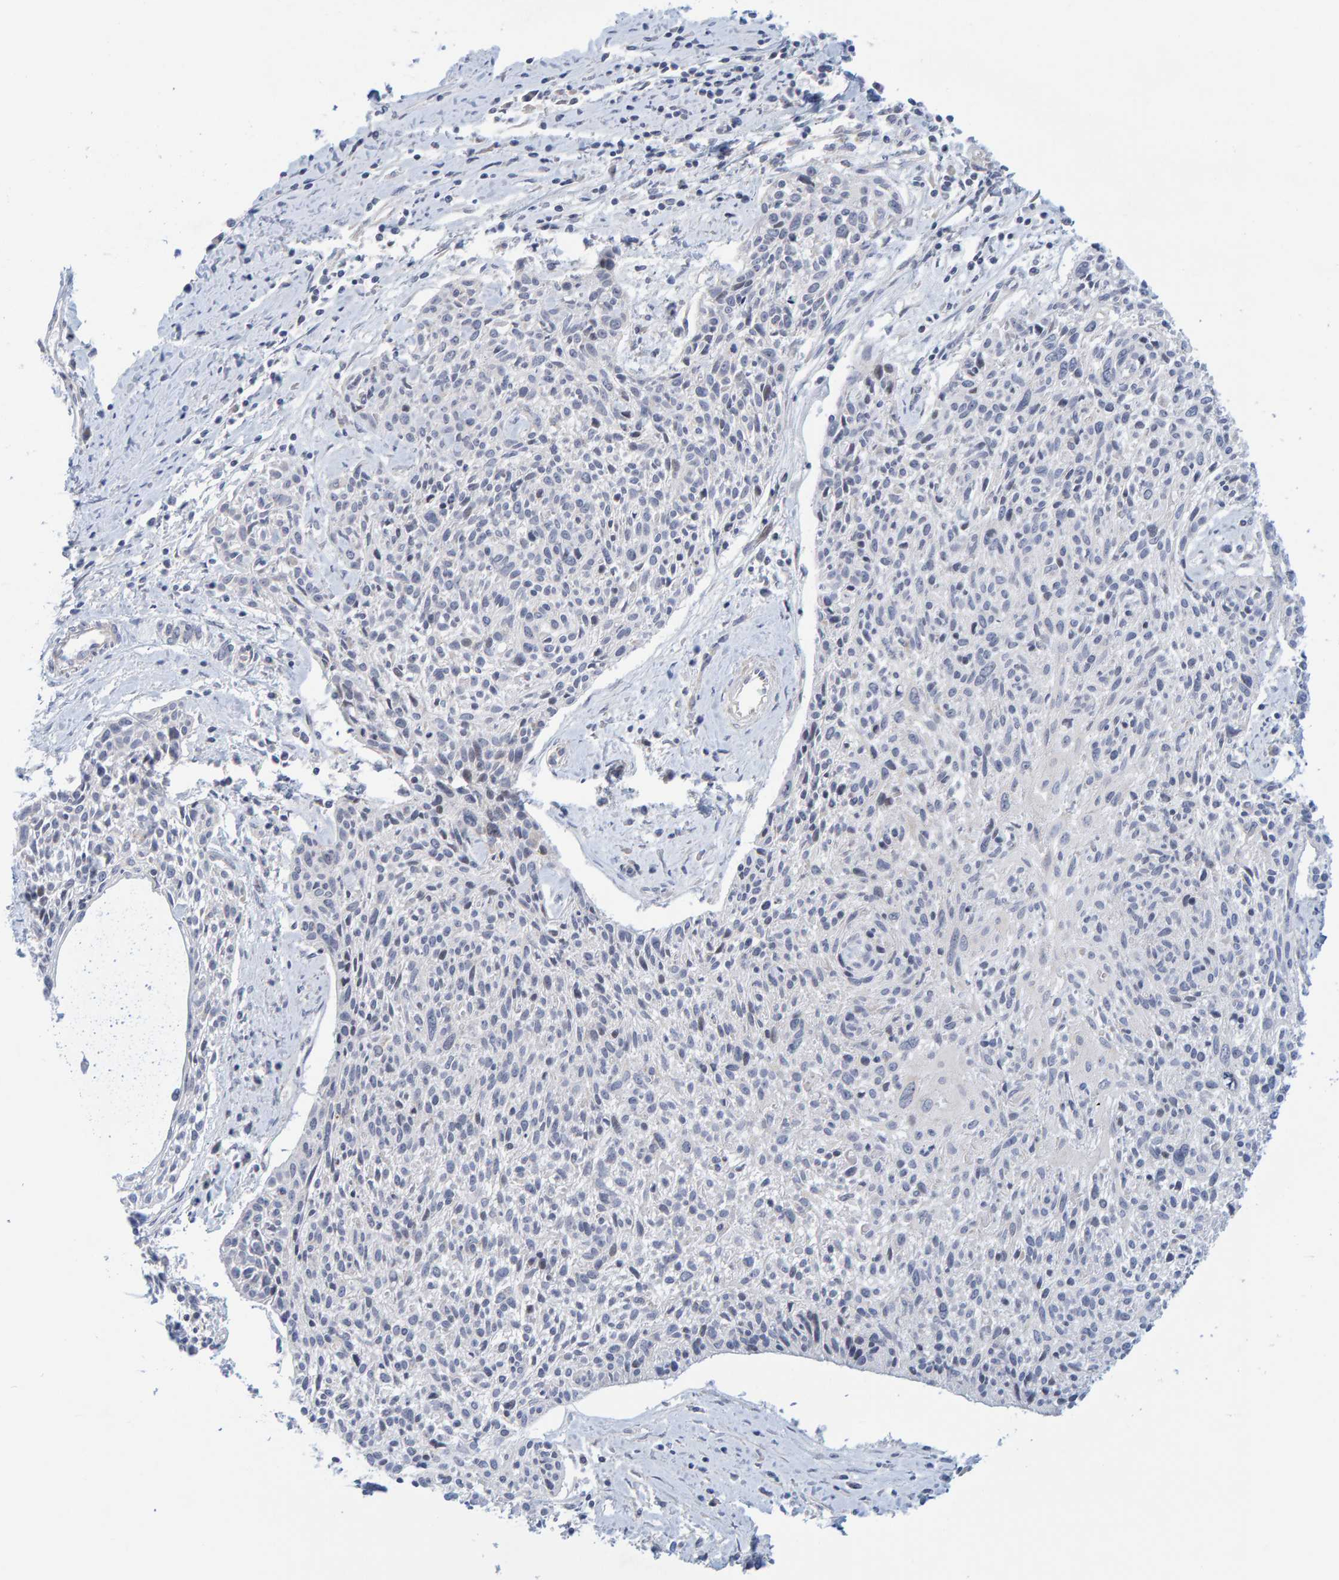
{"staining": {"intensity": "negative", "quantity": "none", "location": "none"}, "tissue": "cervical cancer", "cell_type": "Tumor cells", "image_type": "cancer", "snomed": [{"axis": "morphology", "description": "Squamous cell carcinoma, NOS"}, {"axis": "topography", "description": "Cervix"}], "caption": "Squamous cell carcinoma (cervical) was stained to show a protein in brown. There is no significant positivity in tumor cells.", "gene": "ZC3H3", "patient": {"sex": "female", "age": 51}}